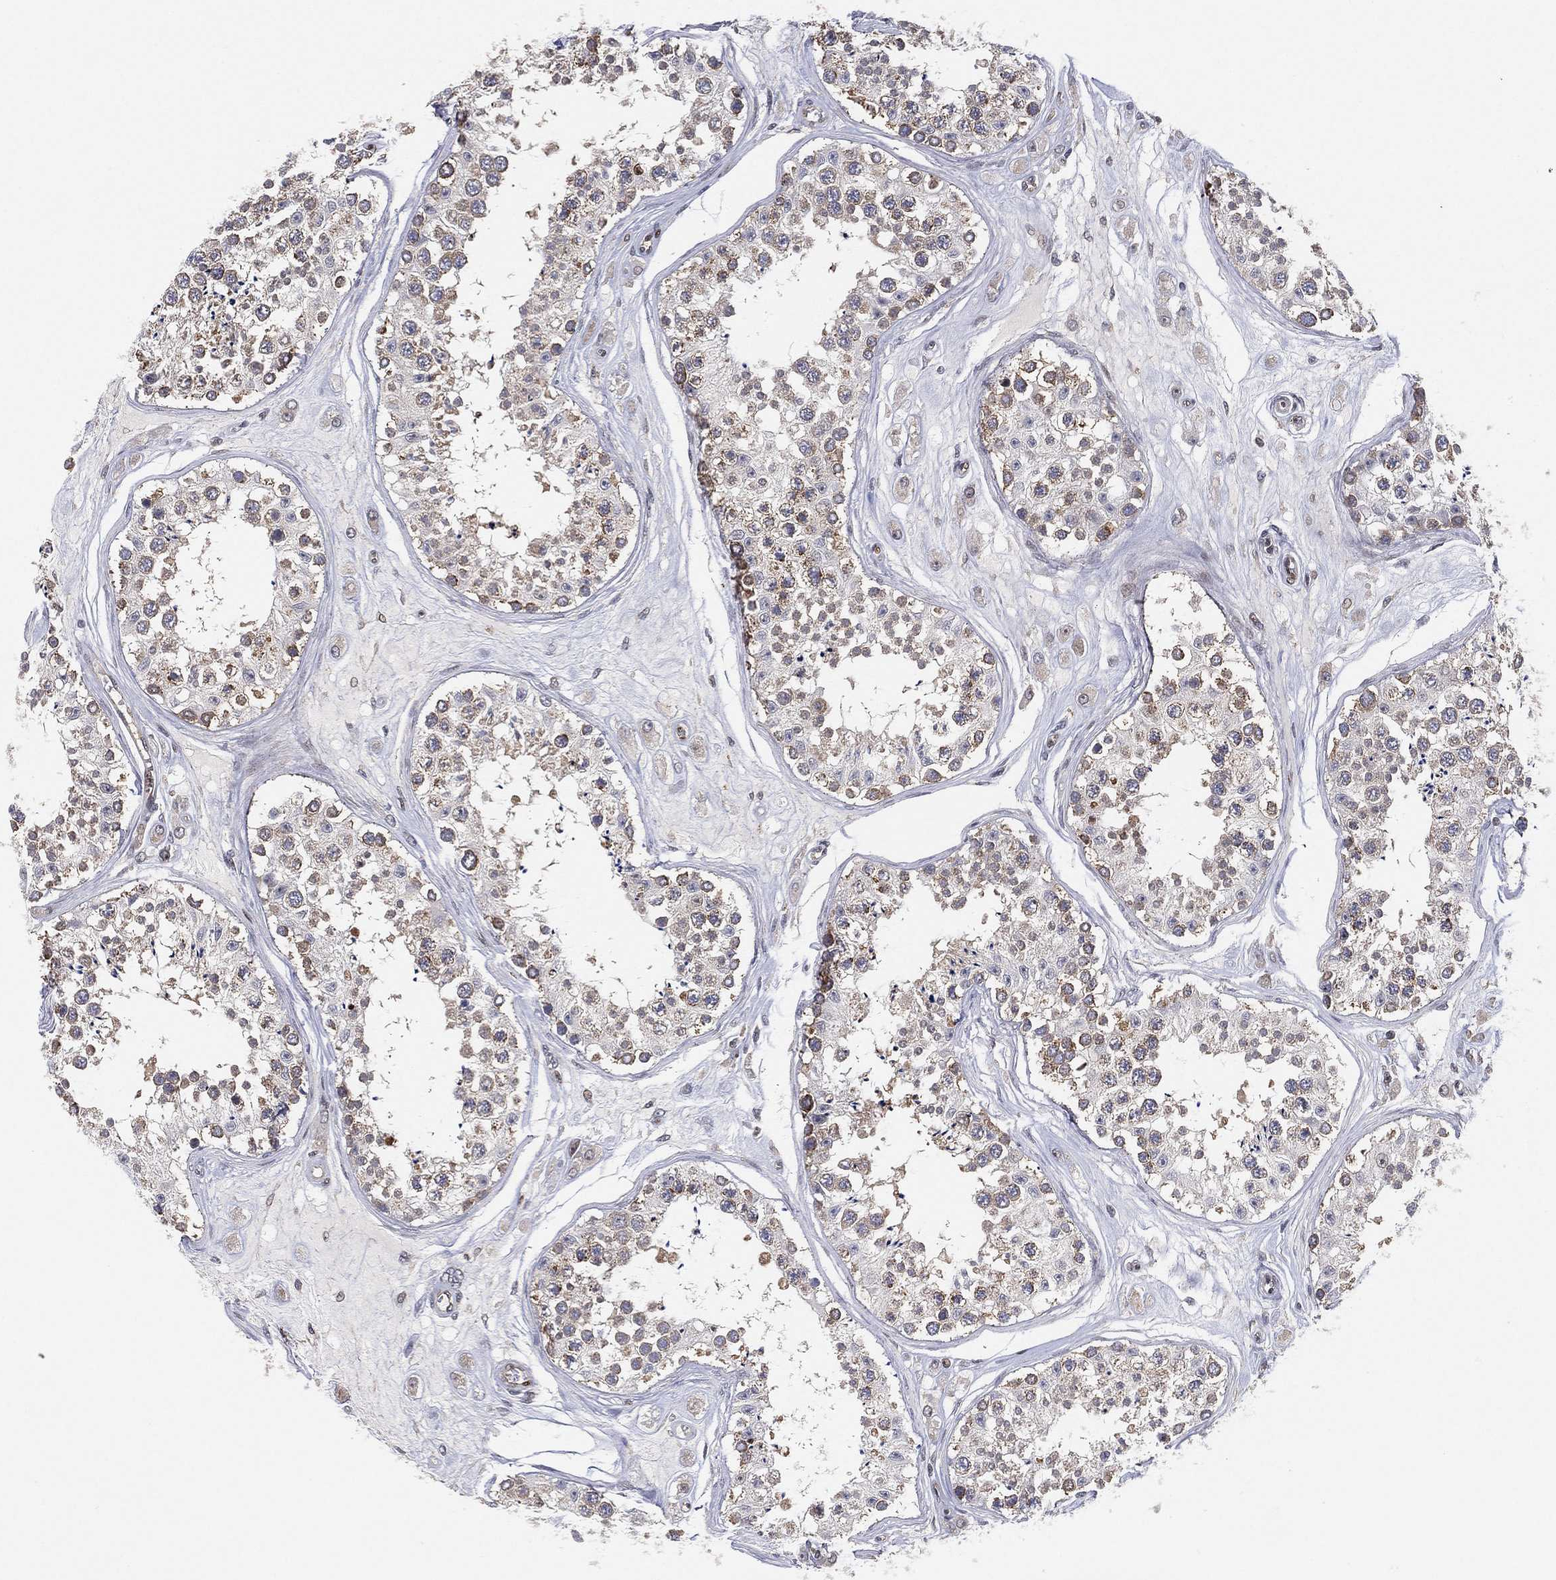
{"staining": {"intensity": "weak", "quantity": "<25%", "location": "cytoplasmic/membranous"}, "tissue": "testis", "cell_type": "Cells in seminiferous ducts", "image_type": "normal", "snomed": [{"axis": "morphology", "description": "Normal tissue, NOS"}, {"axis": "topography", "description": "Testis"}], "caption": "DAB (3,3'-diaminobenzidine) immunohistochemical staining of benign human testis demonstrates no significant positivity in cells in seminiferous ducts. The staining was performed using DAB (3,3'-diaminobenzidine) to visualize the protein expression in brown, while the nuclei were stained in blue with hematoxylin (Magnification: 20x).", "gene": "TMTC4", "patient": {"sex": "male", "age": 25}}